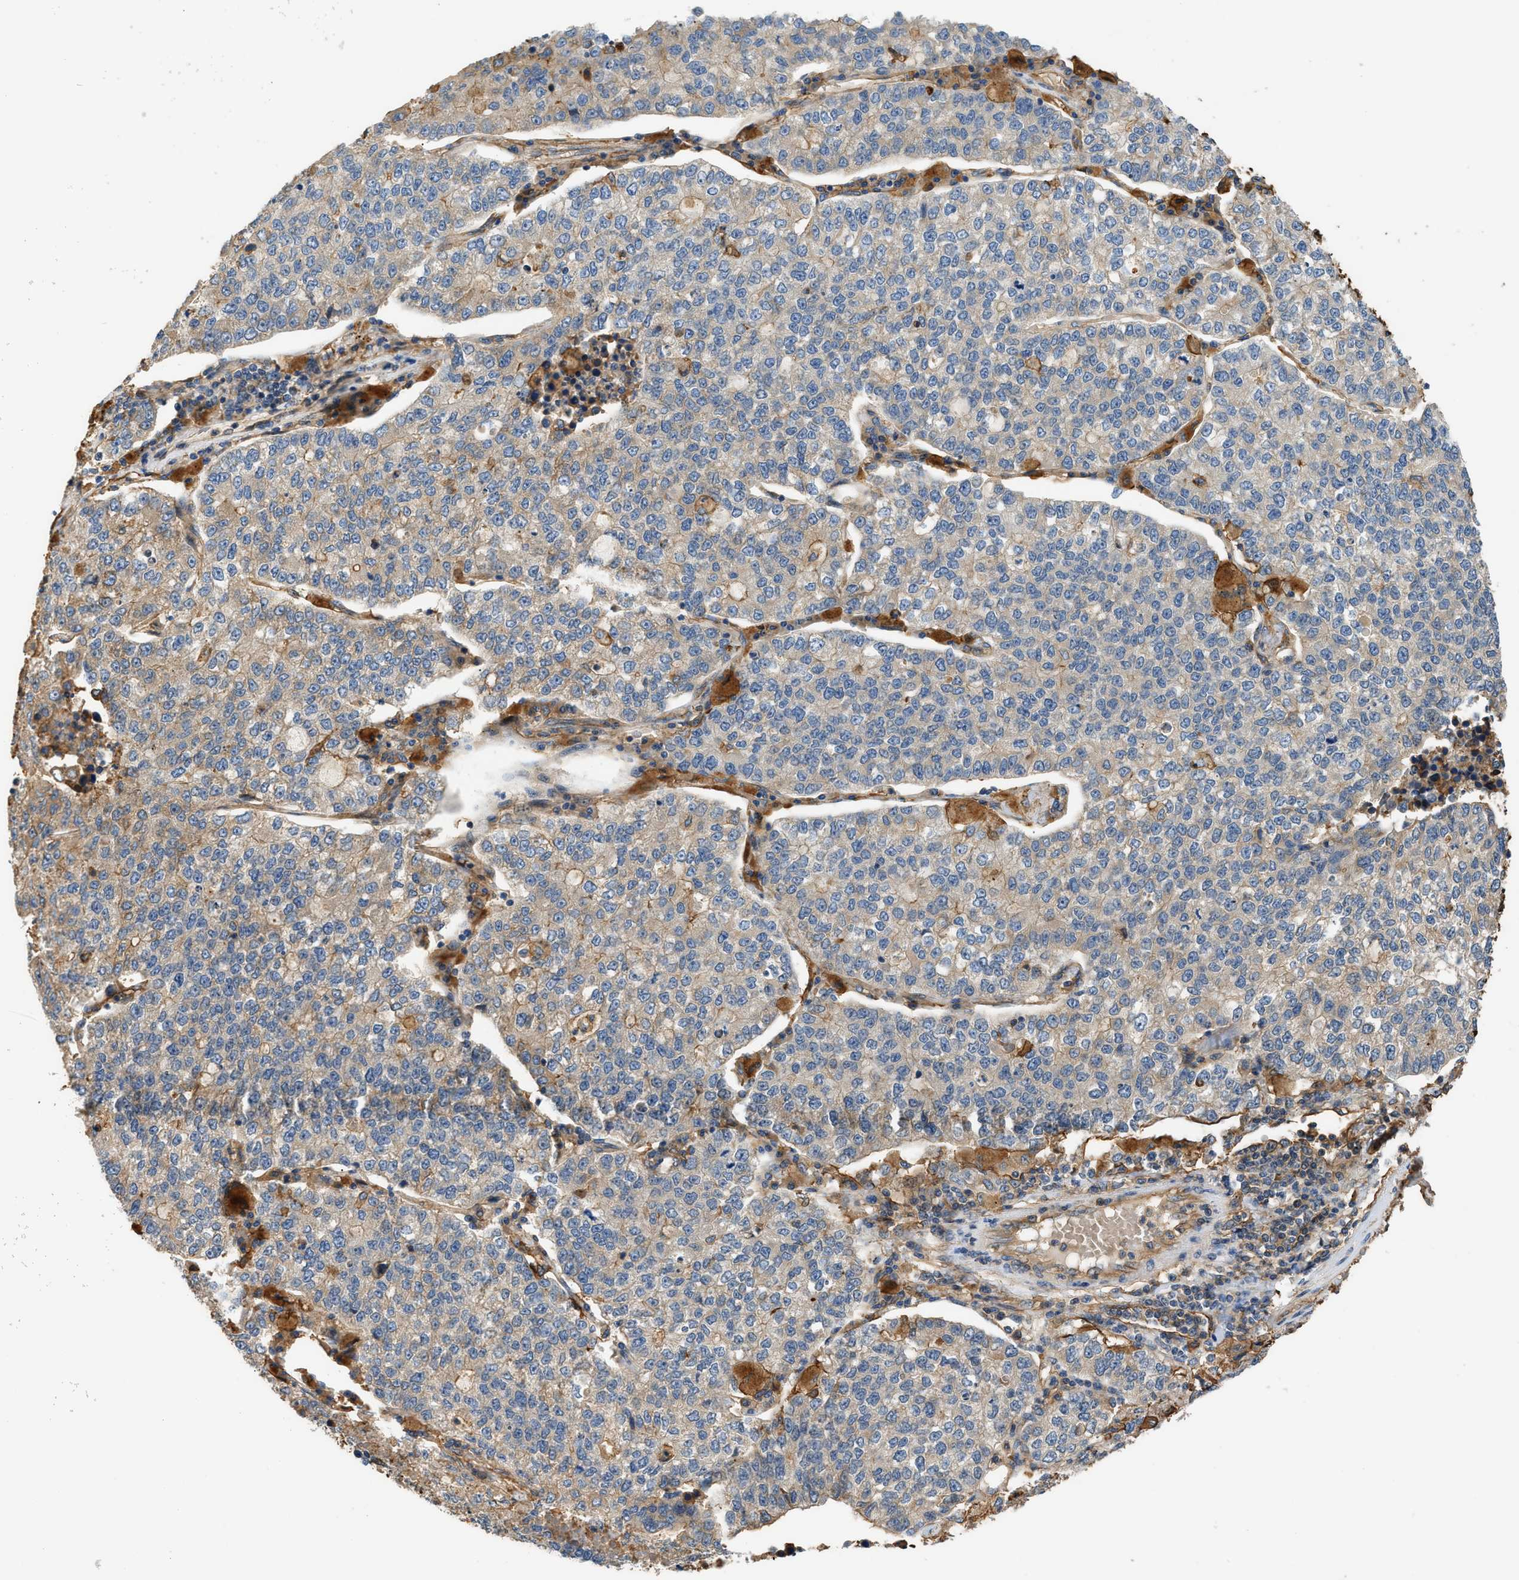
{"staining": {"intensity": "weak", "quantity": "25%-75%", "location": "cytoplasmic/membranous"}, "tissue": "lung cancer", "cell_type": "Tumor cells", "image_type": "cancer", "snomed": [{"axis": "morphology", "description": "Adenocarcinoma, NOS"}, {"axis": "topography", "description": "Lung"}], "caption": "This micrograph displays immunohistochemistry staining of lung cancer (adenocarcinoma), with low weak cytoplasmic/membranous positivity in approximately 25%-75% of tumor cells.", "gene": "DDHD2", "patient": {"sex": "male", "age": 49}}